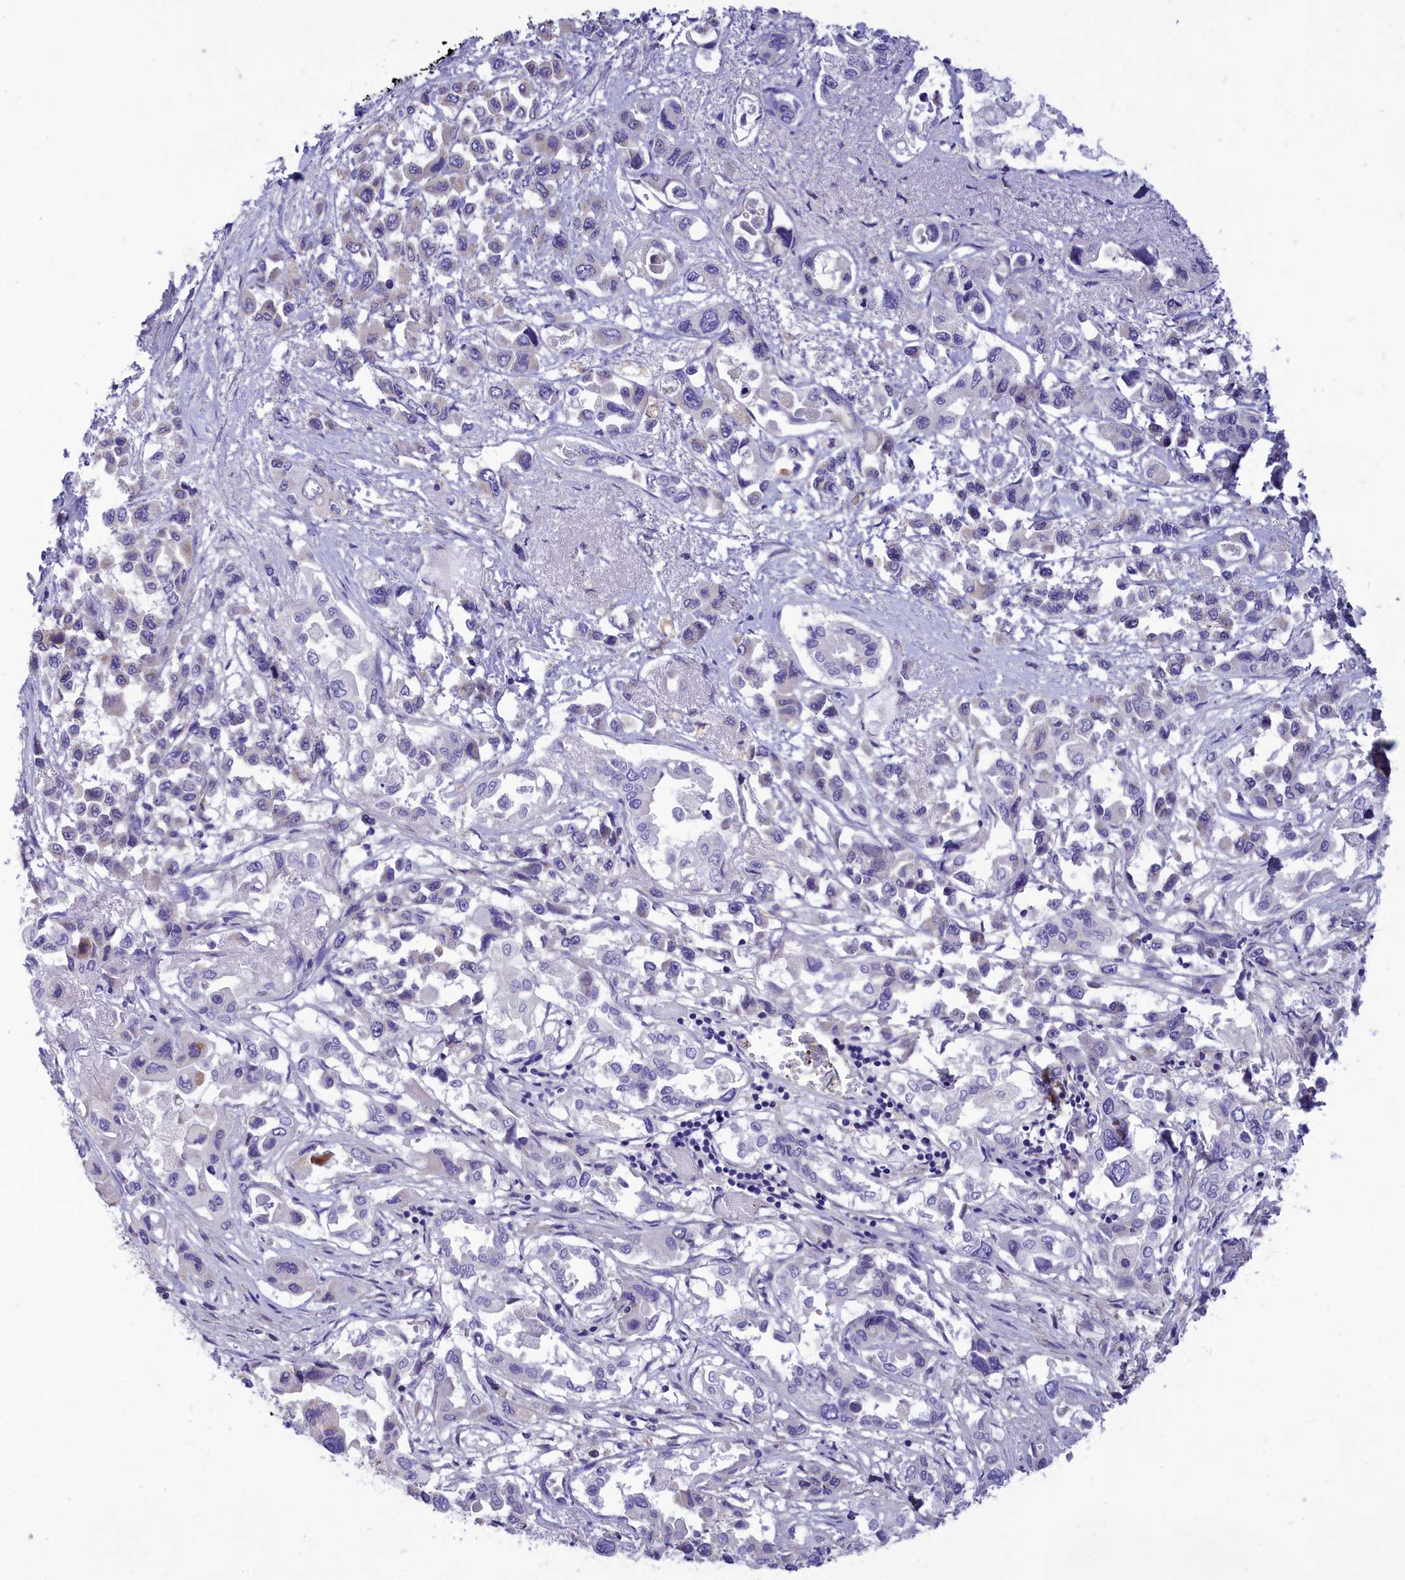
{"staining": {"intensity": "negative", "quantity": "none", "location": "none"}, "tissue": "pancreatic cancer", "cell_type": "Tumor cells", "image_type": "cancer", "snomed": [{"axis": "morphology", "description": "Adenocarcinoma, NOS"}, {"axis": "topography", "description": "Pancreas"}], "caption": "Immunohistochemical staining of pancreatic cancer (adenocarcinoma) displays no significant expression in tumor cells.", "gene": "TMEM30B", "patient": {"sex": "male", "age": 92}}